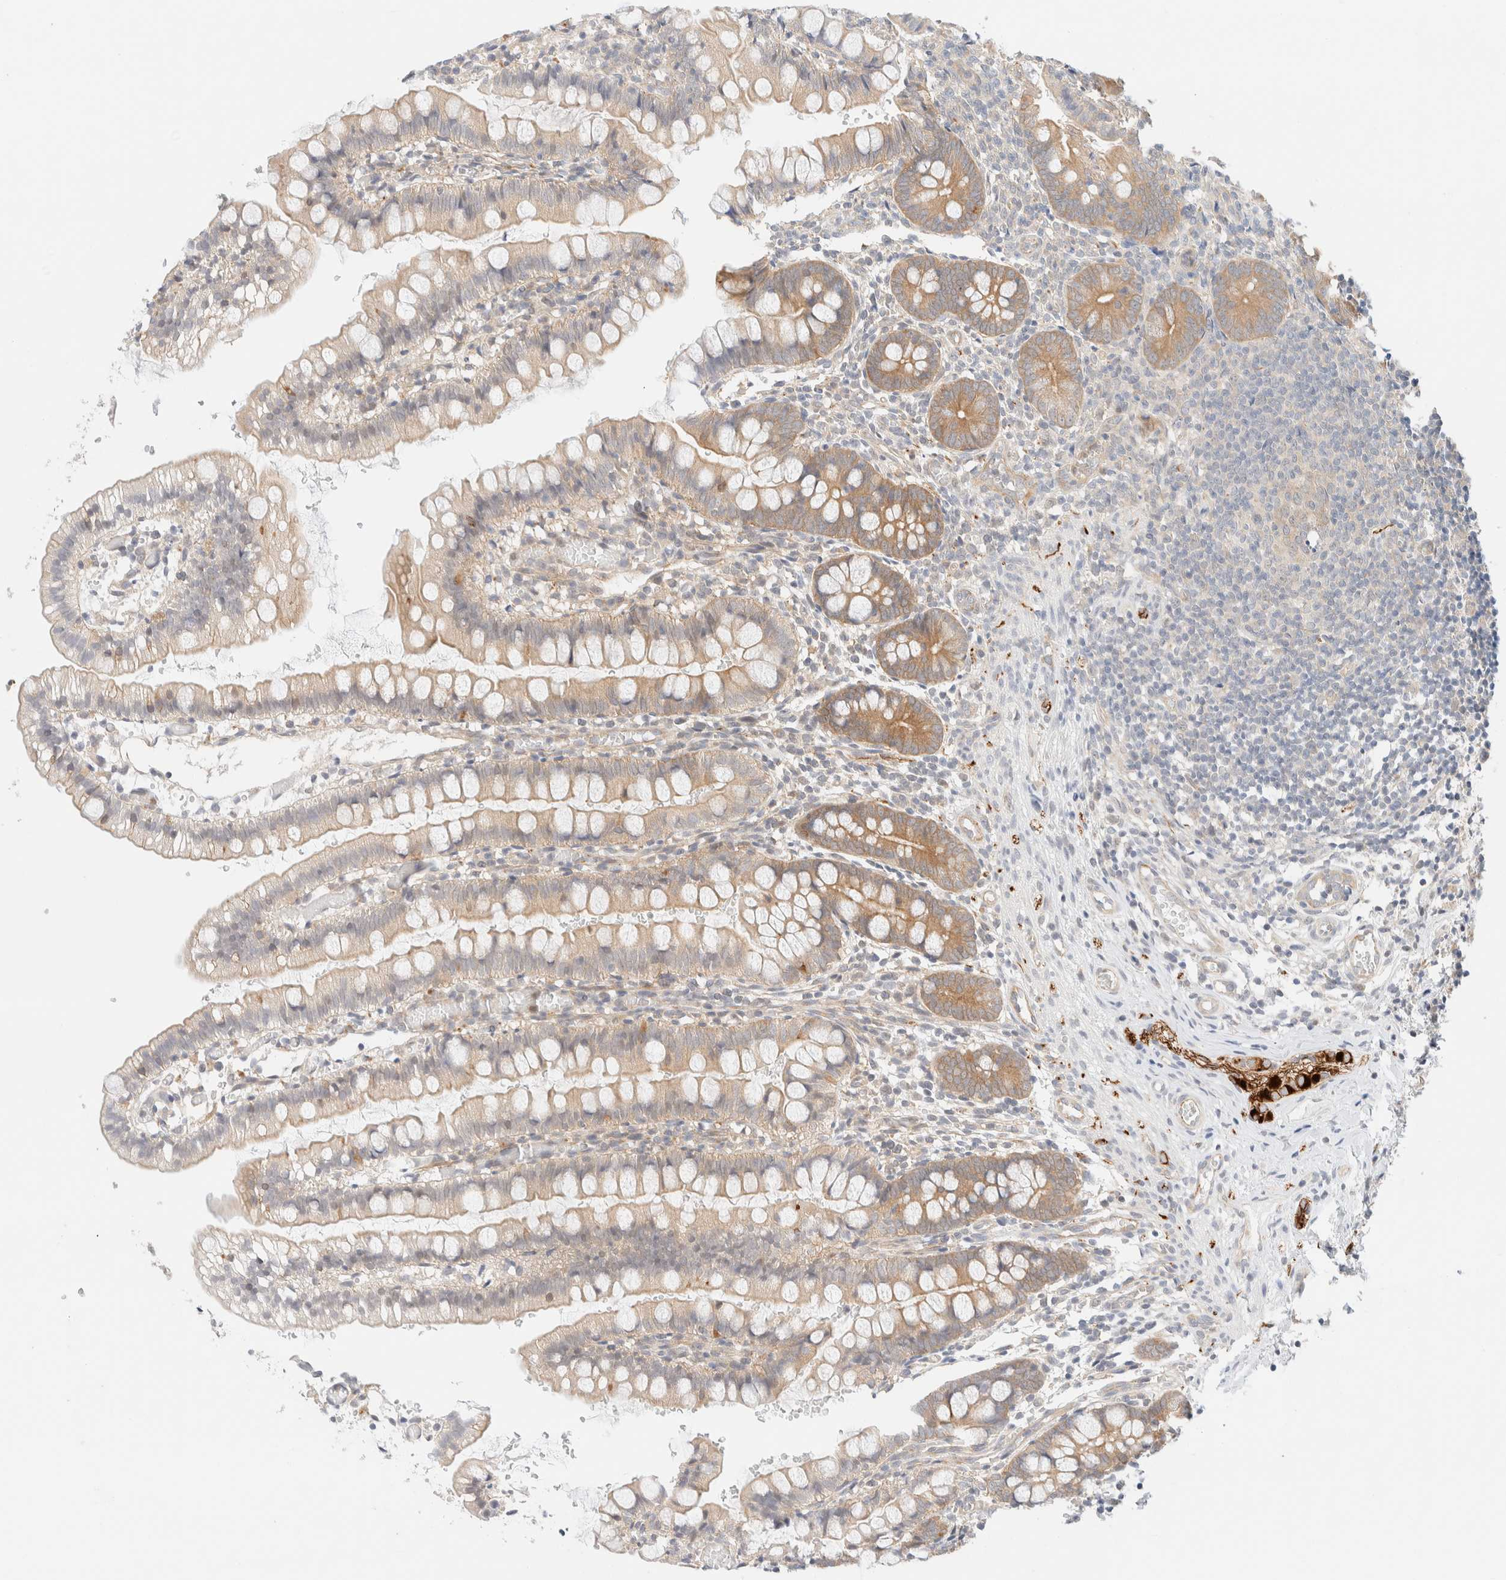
{"staining": {"intensity": "moderate", "quantity": "25%-75%", "location": "cytoplasmic/membranous"}, "tissue": "small intestine", "cell_type": "Glandular cells", "image_type": "normal", "snomed": [{"axis": "morphology", "description": "Normal tissue, NOS"}, {"axis": "morphology", "description": "Developmental malformation"}, {"axis": "topography", "description": "Small intestine"}], "caption": "This image displays IHC staining of normal small intestine, with medium moderate cytoplasmic/membranous positivity in approximately 25%-75% of glandular cells.", "gene": "UNC13B", "patient": {"sex": "male"}}